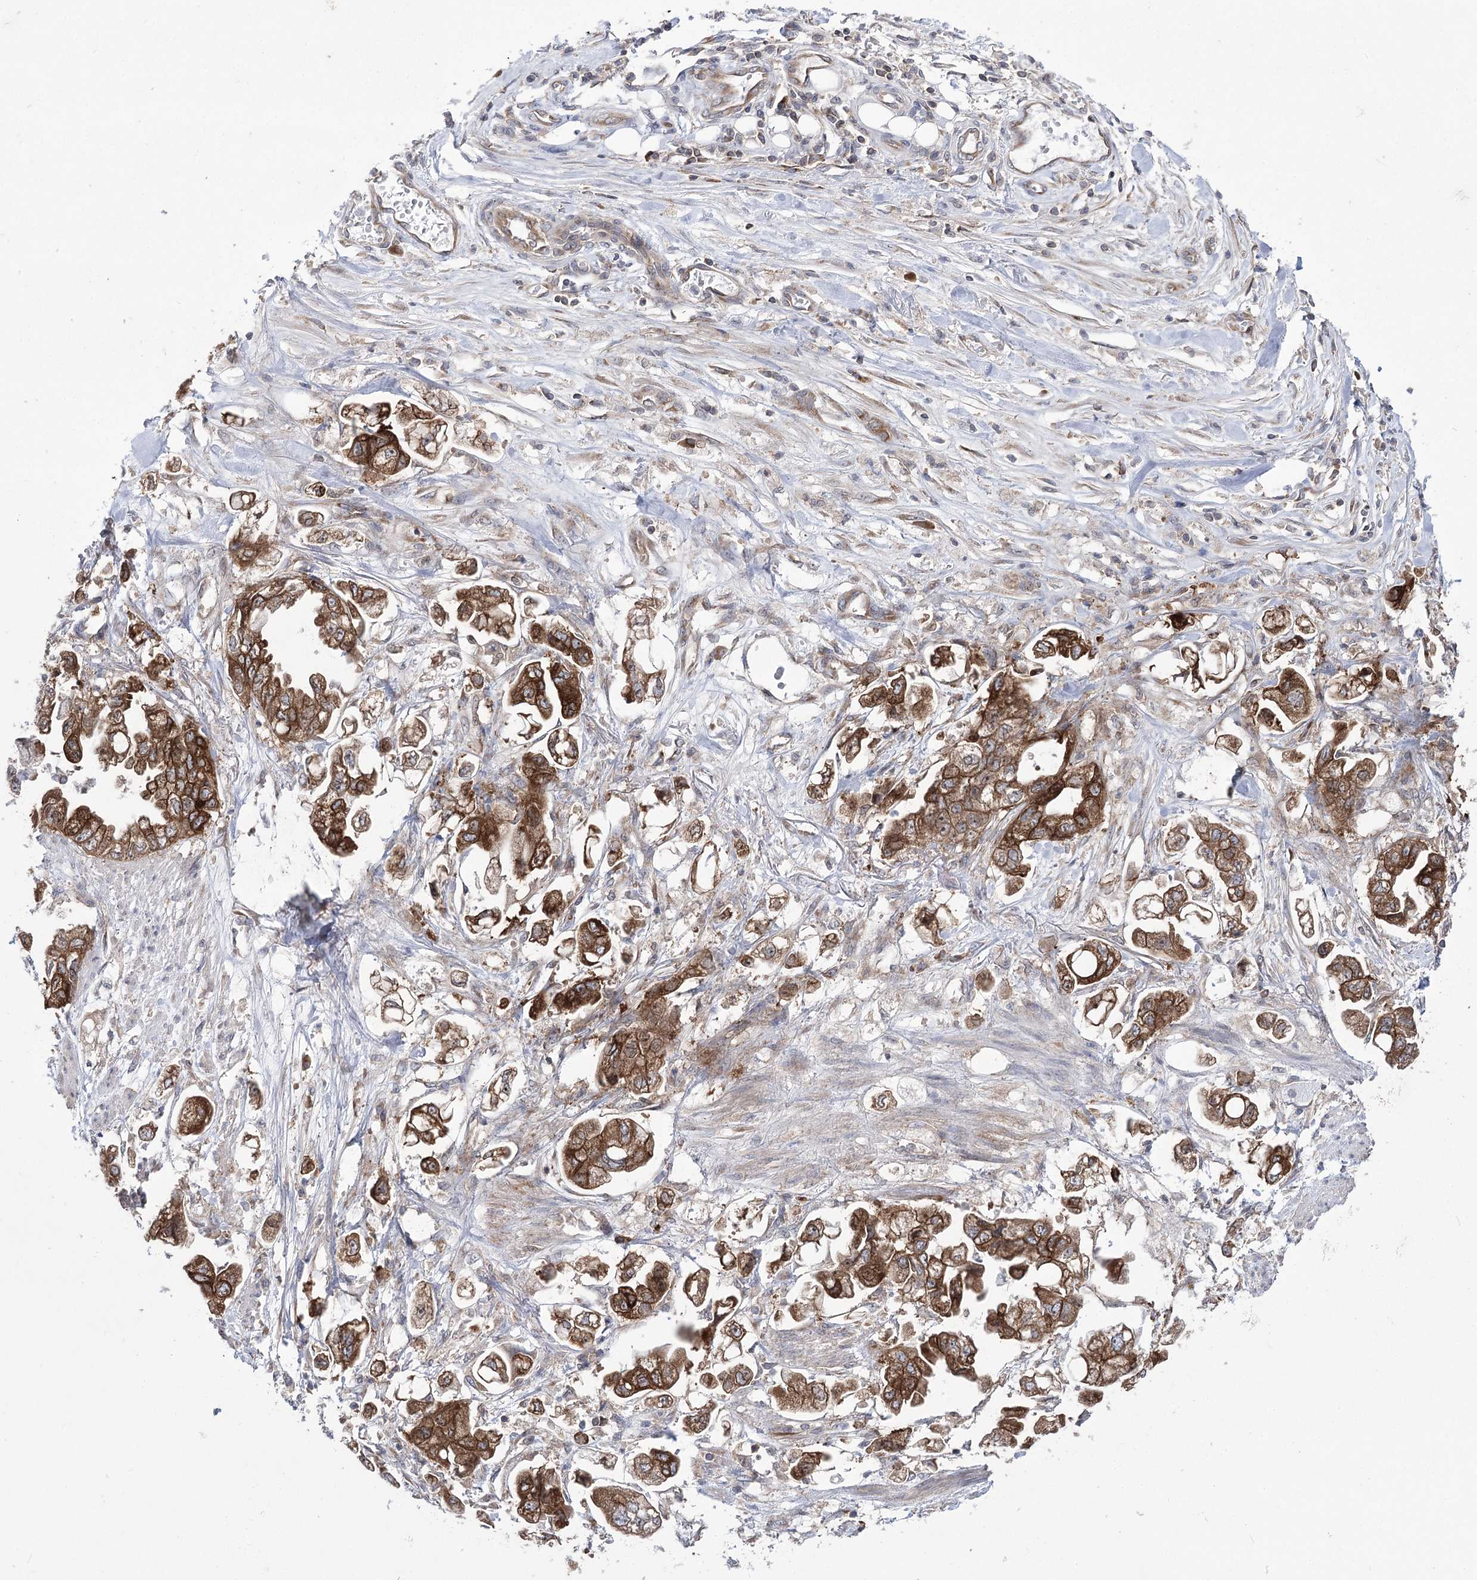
{"staining": {"intensity": "strong", "quantity": ">75%", "location": "cytoplasmic/membranous"}, "tissue": "stomach cancer", "cell_type": "Tumor cells", "image_type": "cancer", "snomed": [{"axis": "morphology", "description": "Adenocarcinoma, NOS"}, {"axis": "topography", "description": "Stomach"}], "caption": "A high-resolution histopathology image shows immunohistochemistry staining of stomach cancer (adenocarcinoma), which demonstrates strong cytoplasmic/membranous staining in approximately >75% of tumor cells. (DAB IHC with brightfield microscopy, high magnification).", "gene": "ZNF622", "patient": {"sex": "male", "age": 62}}